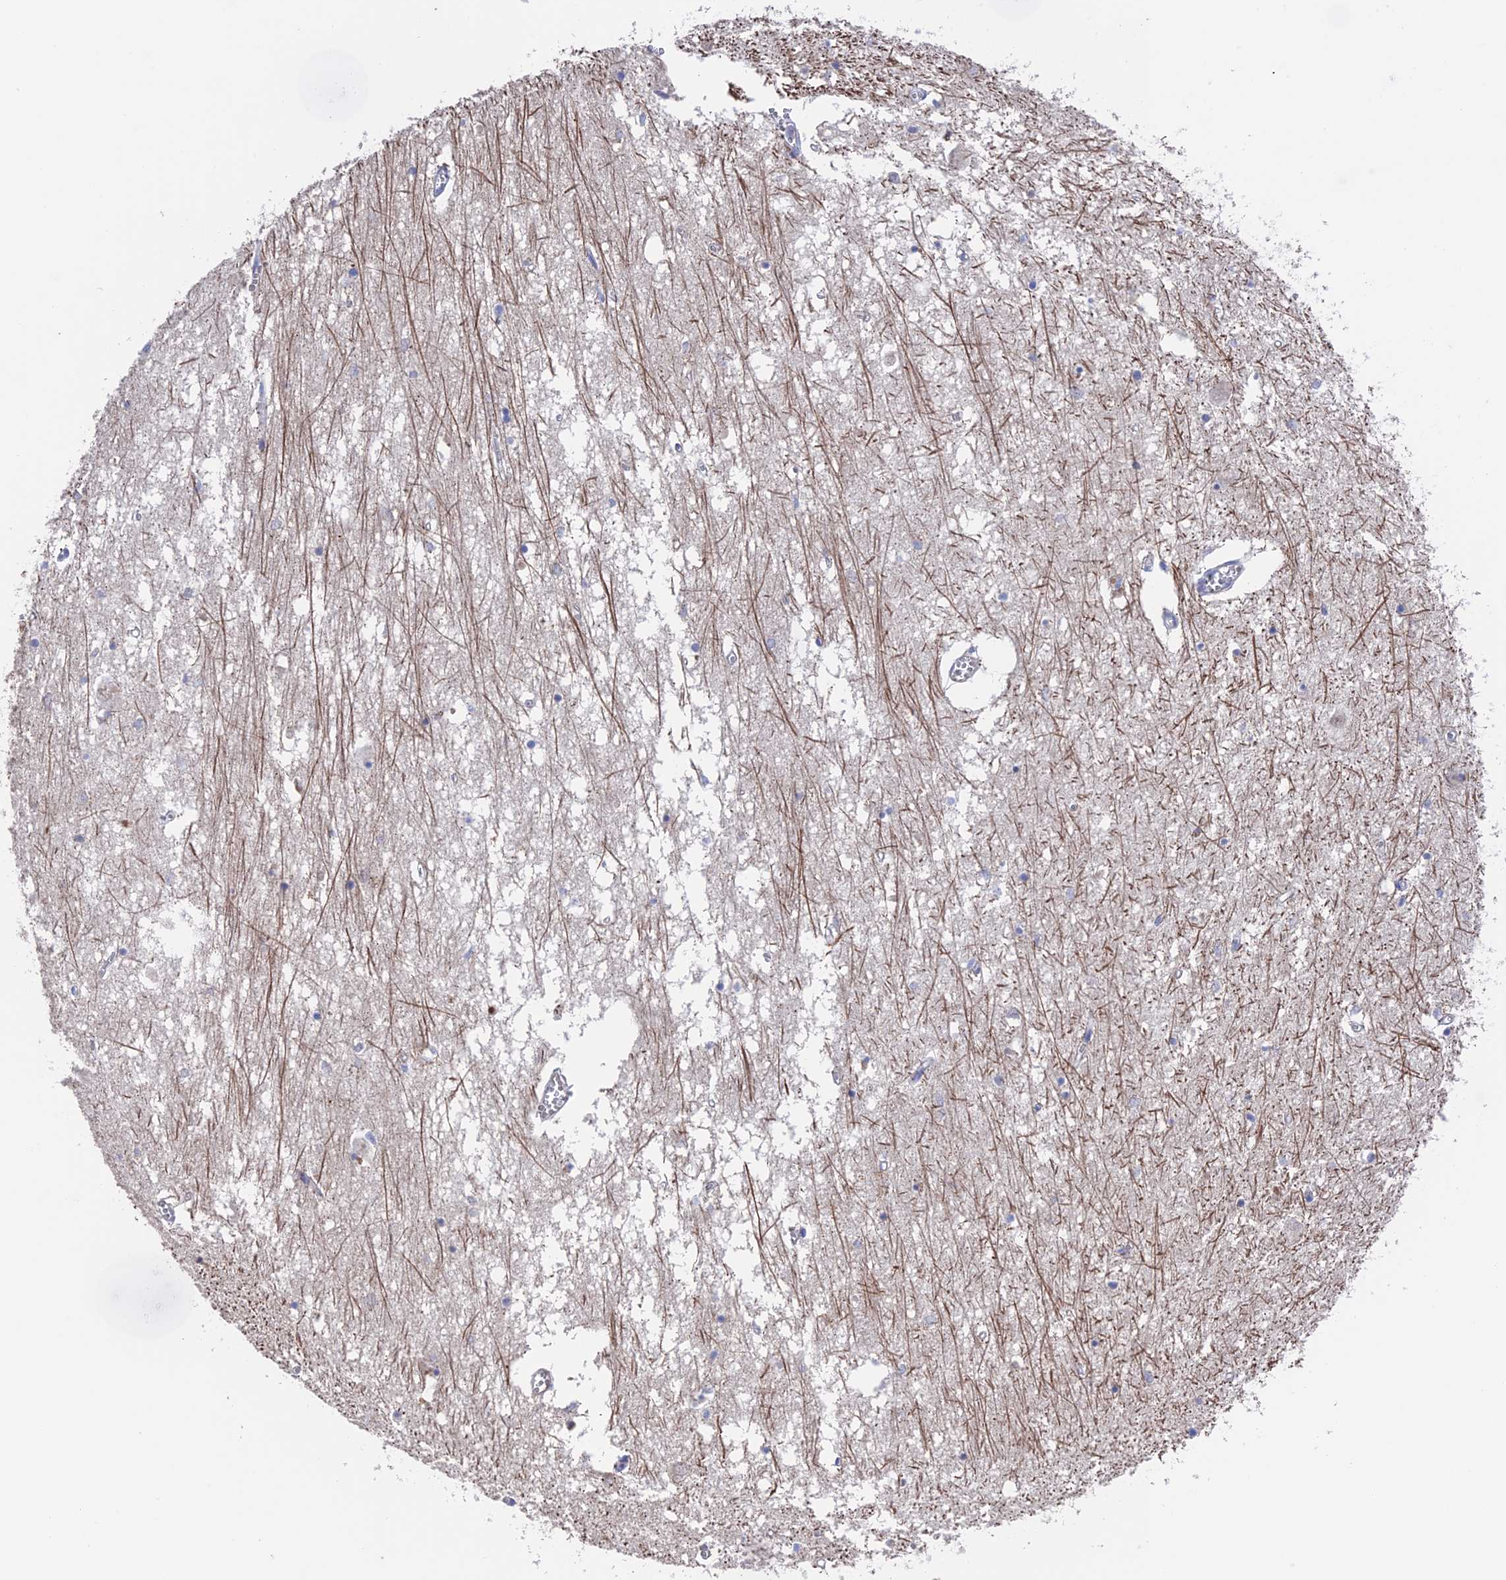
{"staining": {"intensity": "moderate", "quantity": "<25%", "location": "cytoplasmic/membranous"}, "tissue": "hippocampus", "cell_type": "Glial cells", "image_type": "normal", "snomed": [{"axis": "morphology", "description": "Normal tissue, NOS"}, {"axis": "topography", "description": "Hippocampus"}], "caption": "Approximately <25% of glial cells in normal hippocampus demonstrate moderate cytoplasmic/membranous protein positivity as visualized by brown immunohistochemical staining.", "gene": "HPF1", "patient": {"sex": "male", "age": 70}}